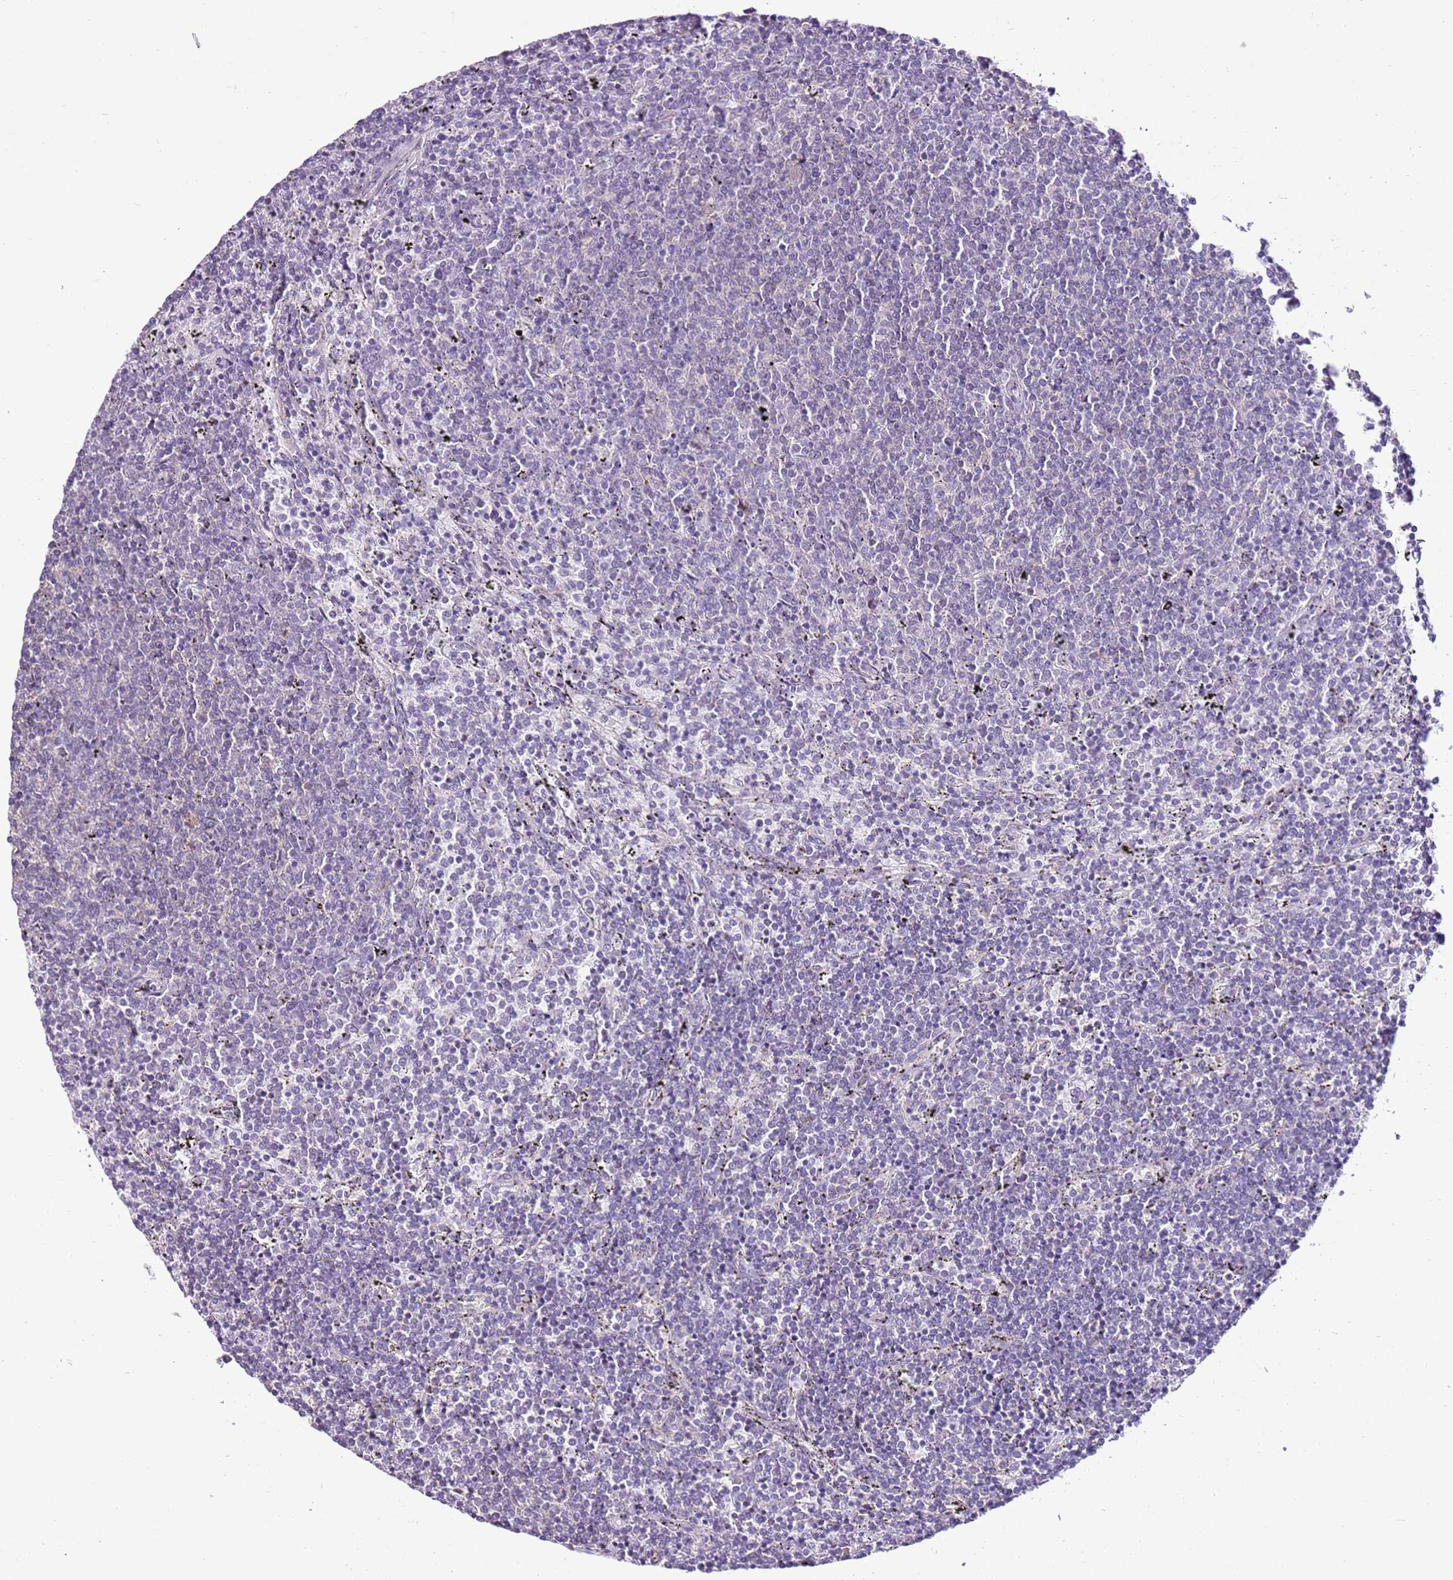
{"staining": {"intensity": "weak", "quantity": "25%-75%", "location": "cytoplasmic/membranous"}, "tissue": "lymphoma", "cell_type": "Tumor cells", "image_type": "cancer", "snomed": [{"axis": "morphology", "description": "Malignant lymphoma, non-Hodgkin's type, Low grade"}, {"axis": "topography", "description": "Spleen"}], "caption": "Low-grade malignant lymphoma, non-Hodgkin's type was stained to show a protein in brown. There is low levels of weak cytoplasmic/membranous staining in about 25%-75% of tumor cells. Nuclei are stained in blue.", "gene": "SLC38A5", "patient": {"sex": "female", "age": 50}}